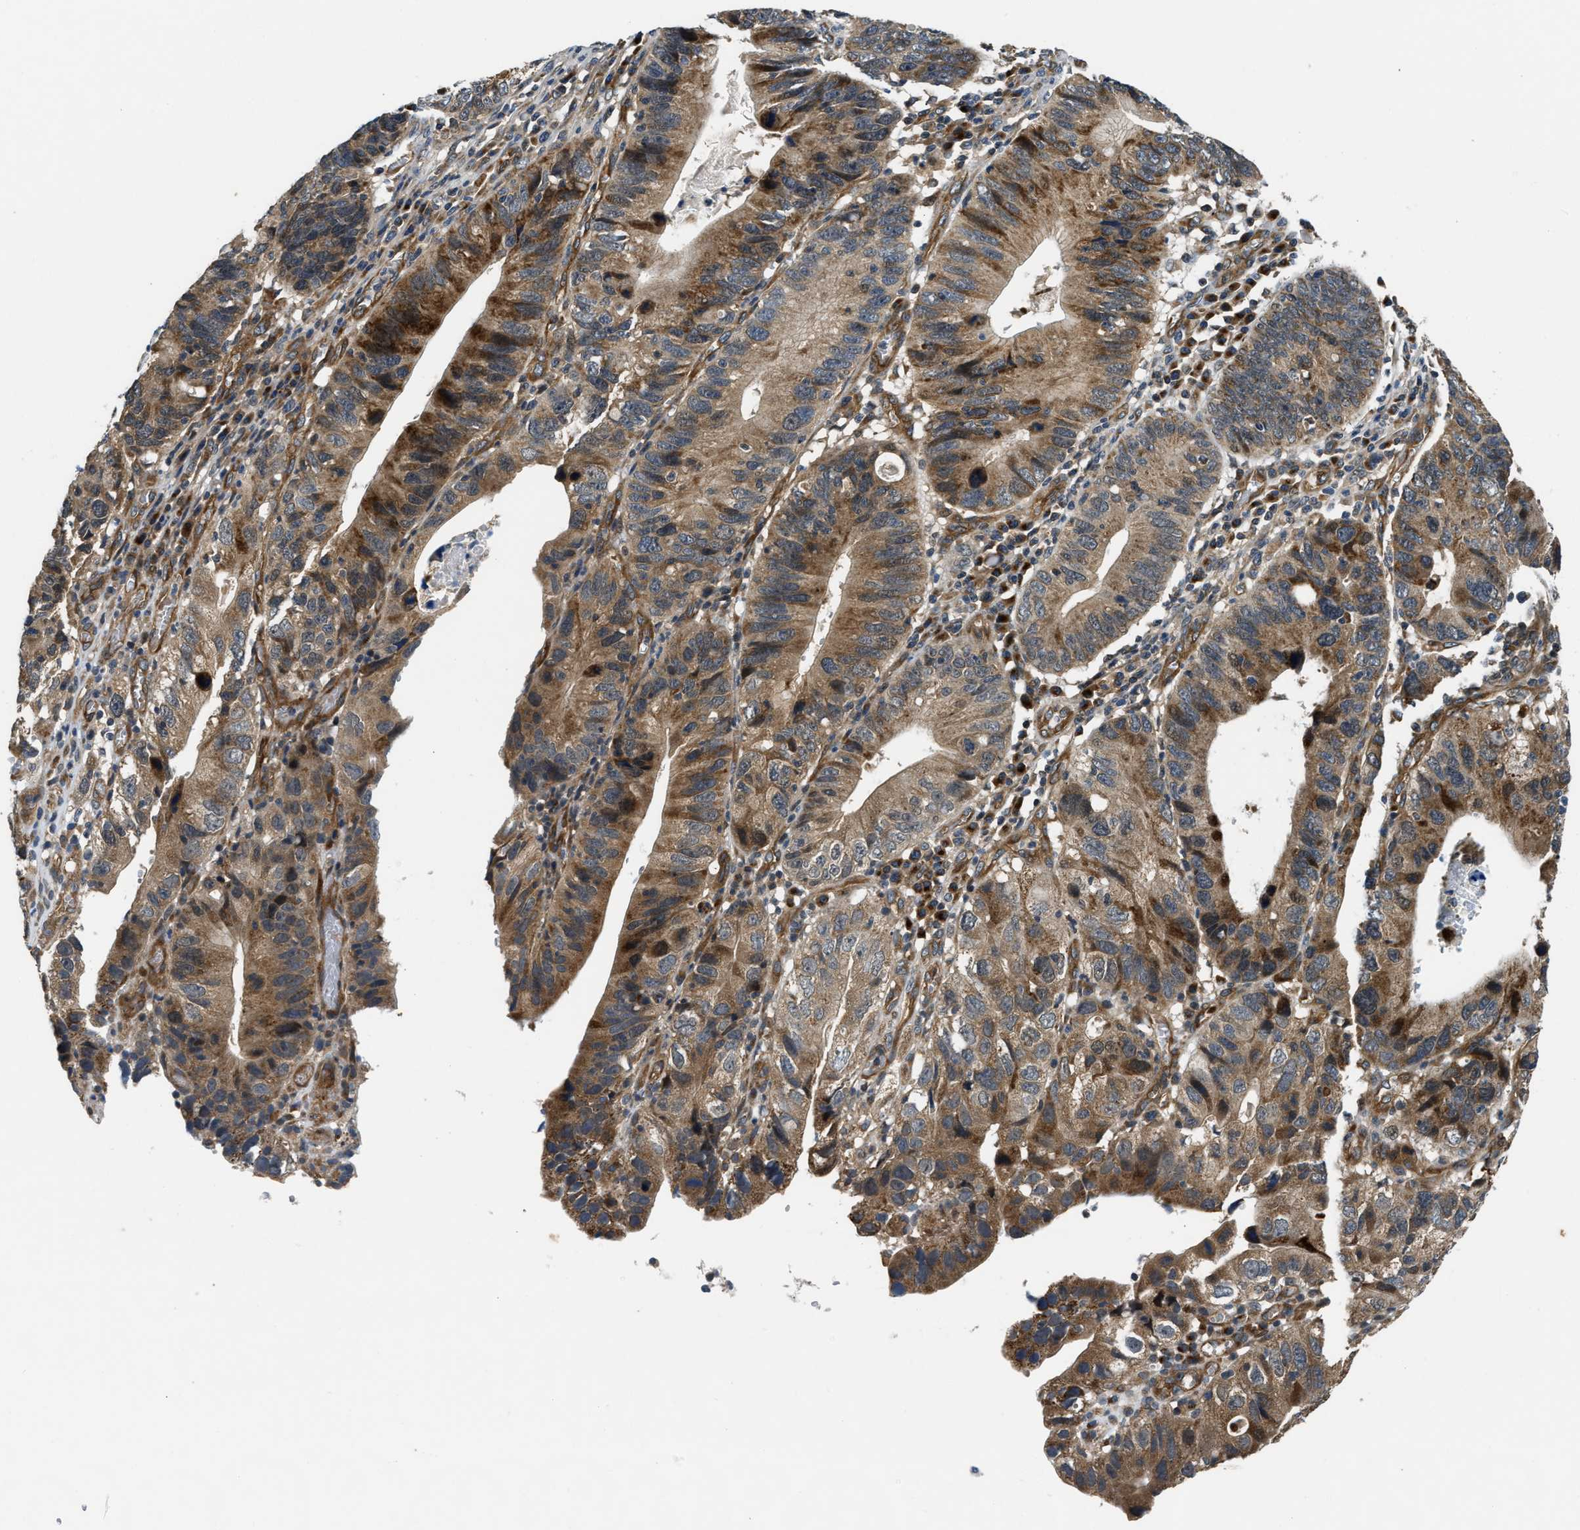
{"staining": {"intensity": "moderate", "quantity": ">75%", "location": "cytoplasmic/membranous"}, "tissue": "stomach cancer", "cell_type": "Tumor cells", "image_type": "cancer", "snomed": [{"axis": "morphology", "description": "Adenocarcinoma, NOS"}, {"axis": "topography", "description": "Stomach"}], "caption": "IHC (DAB) staining of stomach cancer (adenocarcinoma) reveals moderate cytoplasmic/membranous protein positivity in approximately >75% of tumor cells. (IHC, brightfield microscopy, high magnification).", "gene": "PNPLA8", "patient": {"sex": "male", "age": 59}}